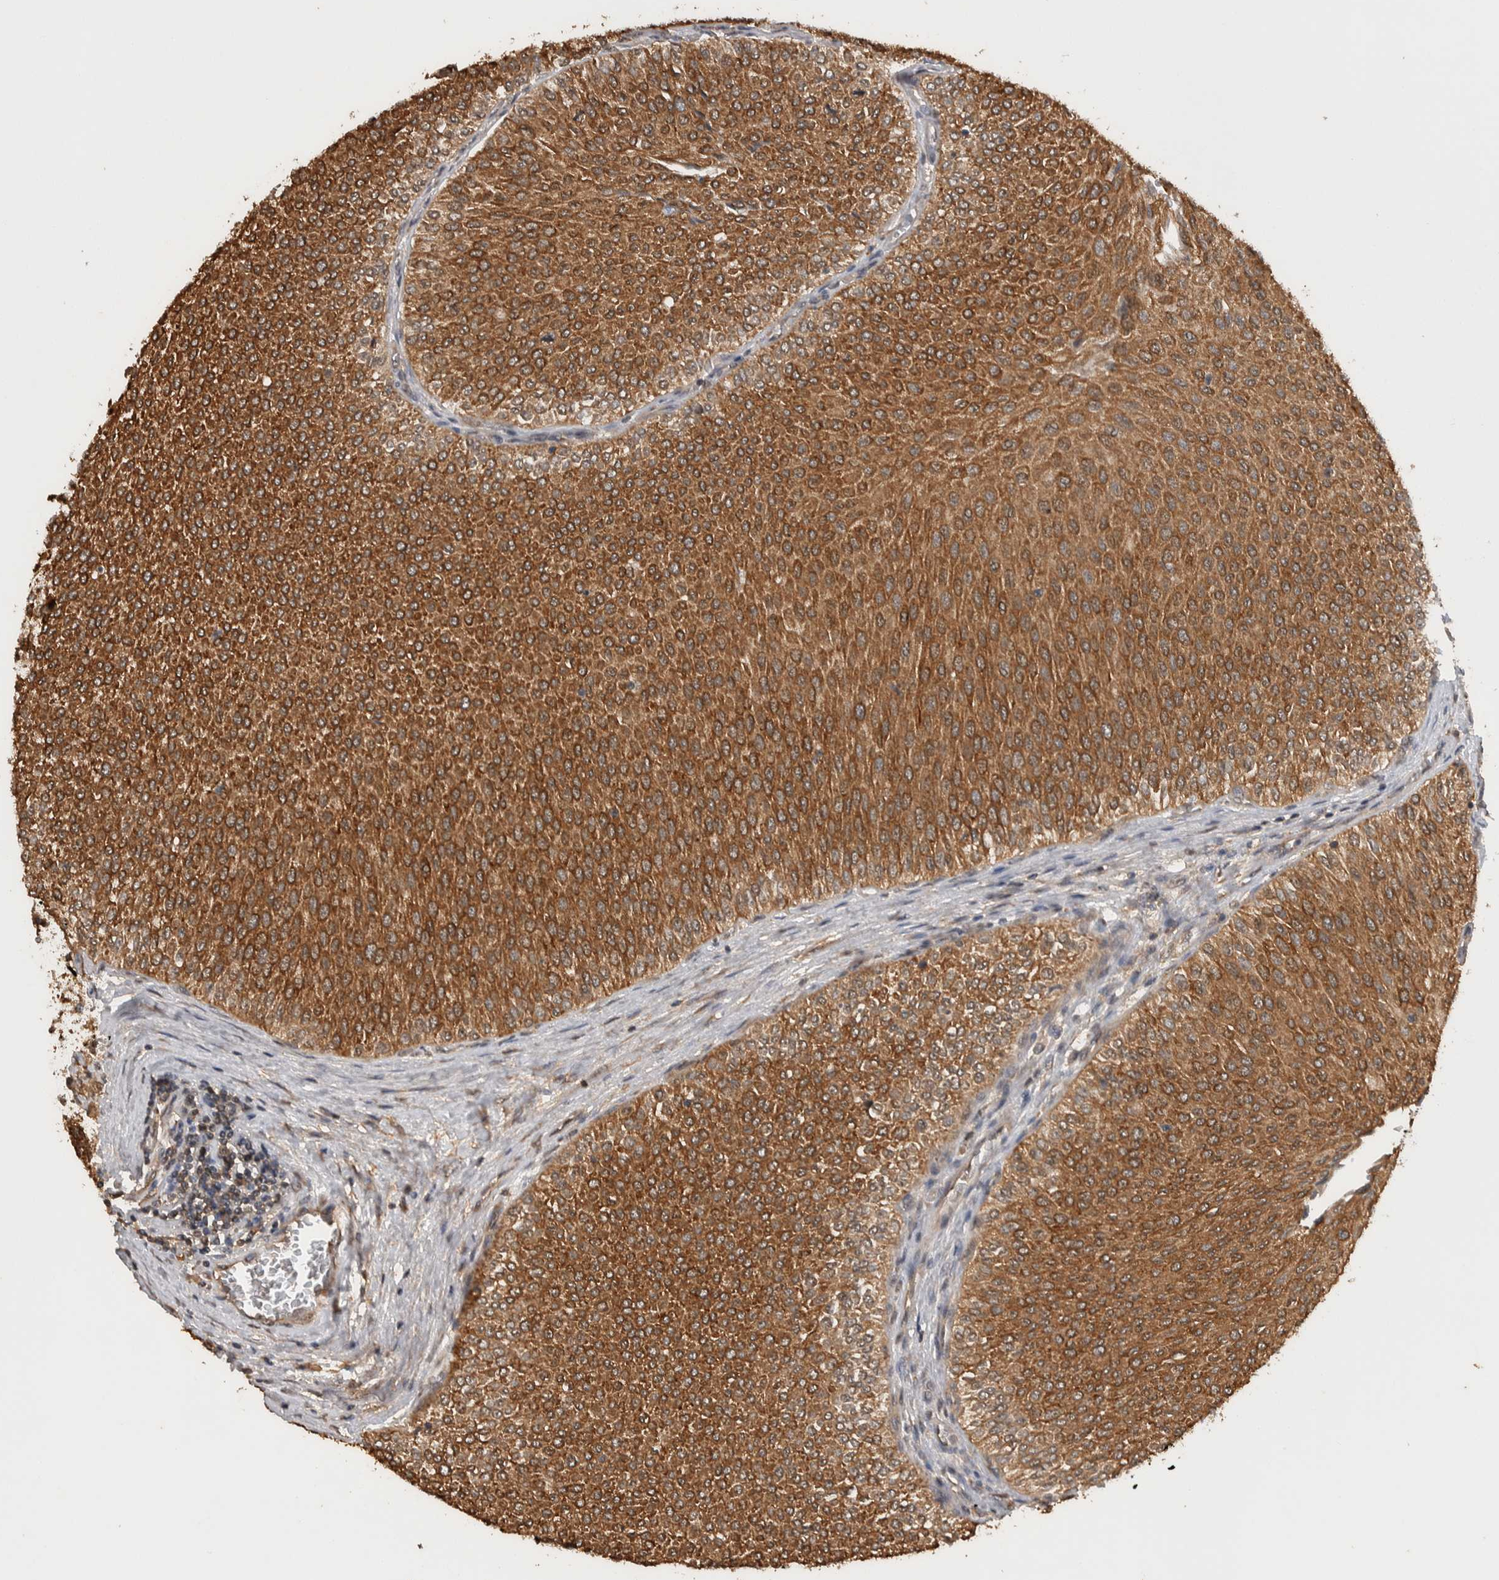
{"staining": {"intensity": "strong", "quantity": ">75%", "location": "cytoplasmic/membranous"}, "tissue": "urothelial cancer", "cell_type": "Tumor cells", "image_type": "cancer", "snomed": [{"axis": "morphology", "description": "Urothelial carcinoma, Low grade"}, {"axis": "topography", "description": "Urinary bladder"}], "caption": "Immunohistochemical staining of urothelial cancer demonstrates high levels of strong cytoplasmic/membranous expression in about >75% of tumor cells.", "gene": "DVL2", "patient": {"sex": "male", "age": 78}}